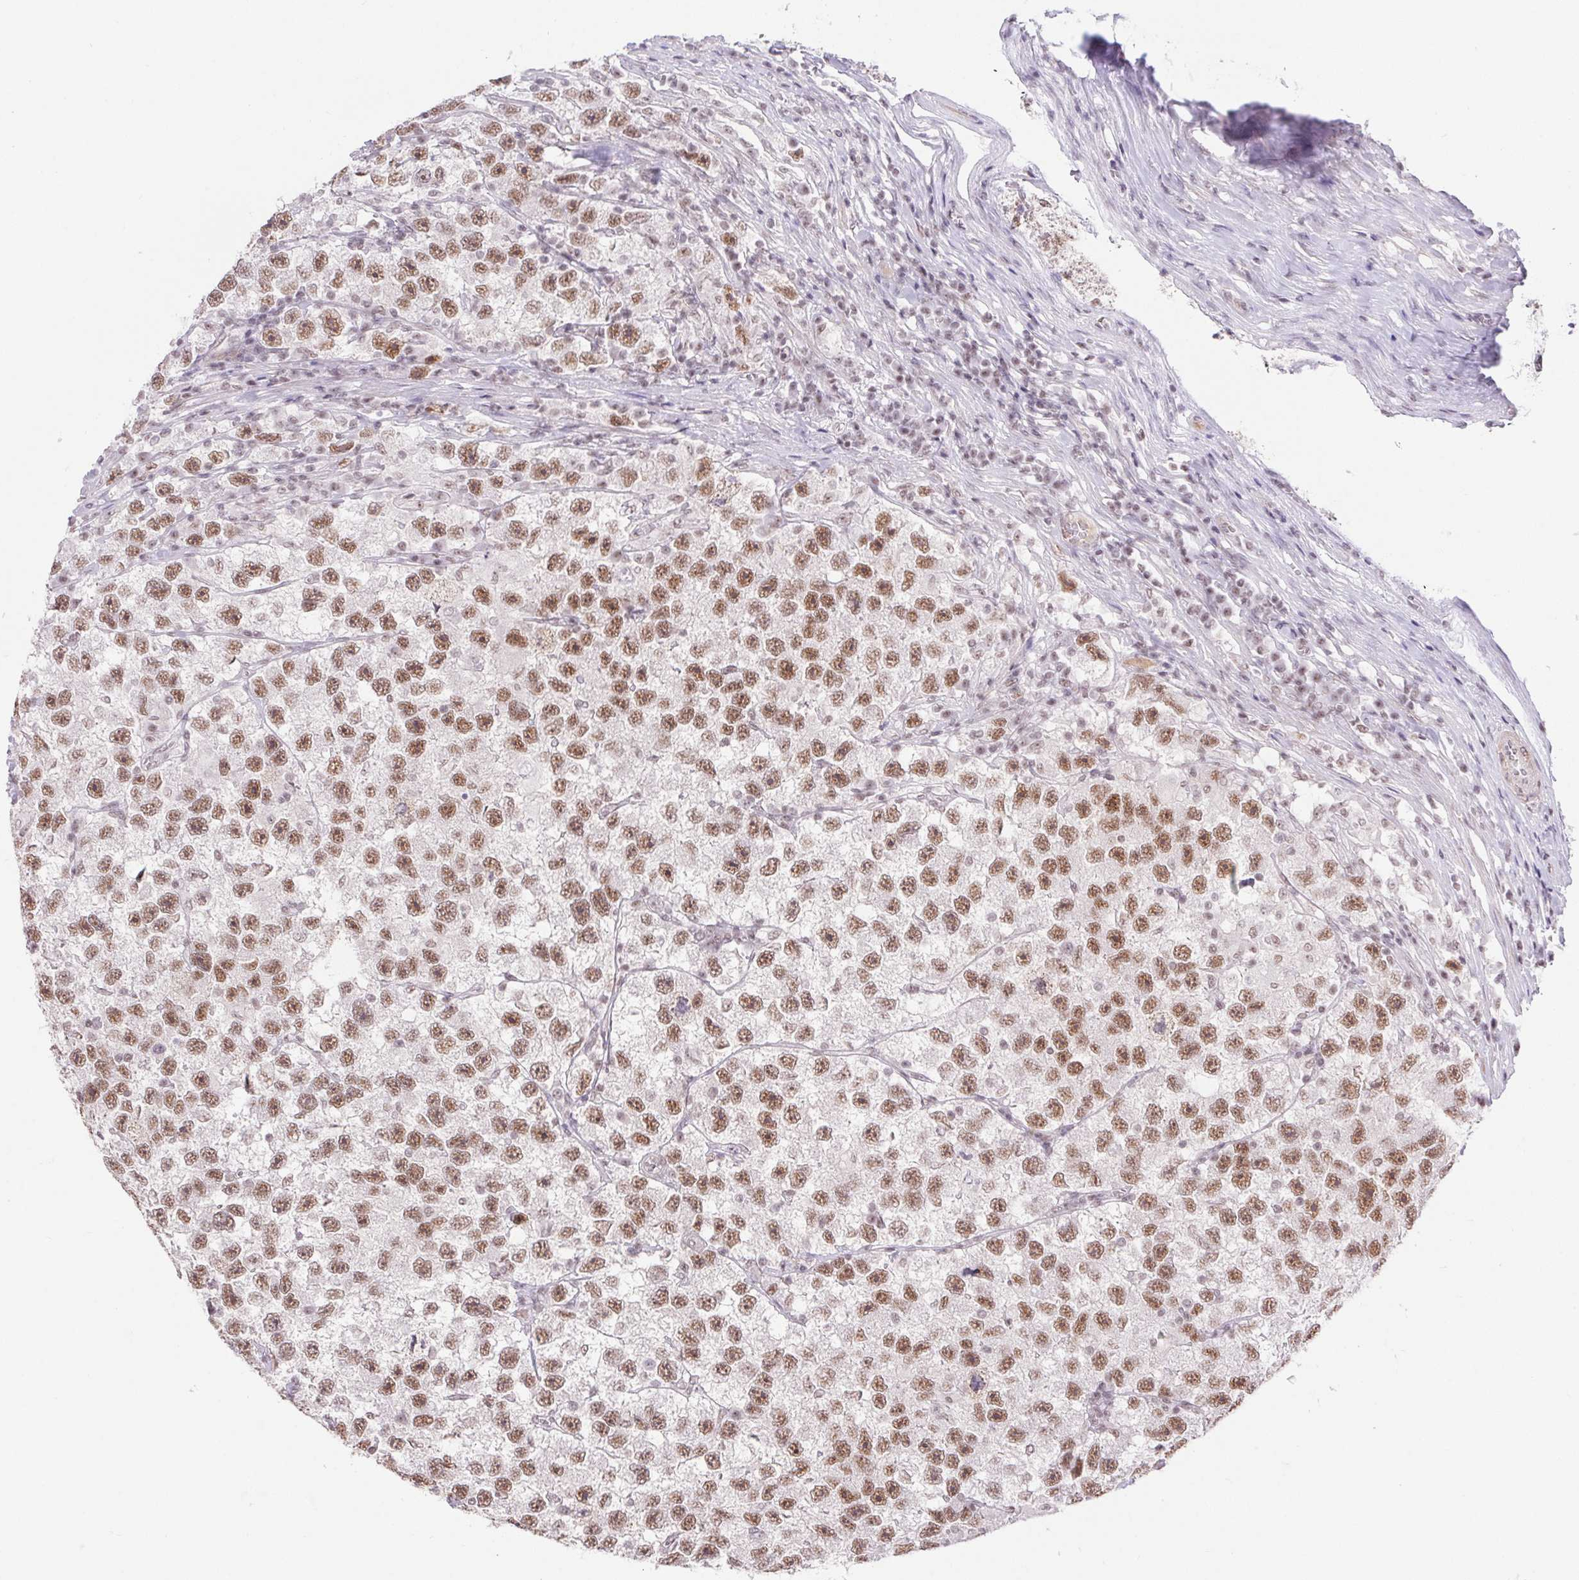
{"staining": {"intensity": "moderate", "quantity": ">75%", "location": "nuclear"}, "tissue": "testis cancer", "cell_type": "Tumor cells", "image_type": "cancer", "snomed": [{"axis": "morphology", "description": "Seminoma, NOS"}, {"axis": "topography", "description": "Testis"}], "caption": "Human testis cancer stained with a protein marker exhibits moderate staining in tumor cells.", "gene": "DDX17", "patient": {"sex": "male", "age": 26}}